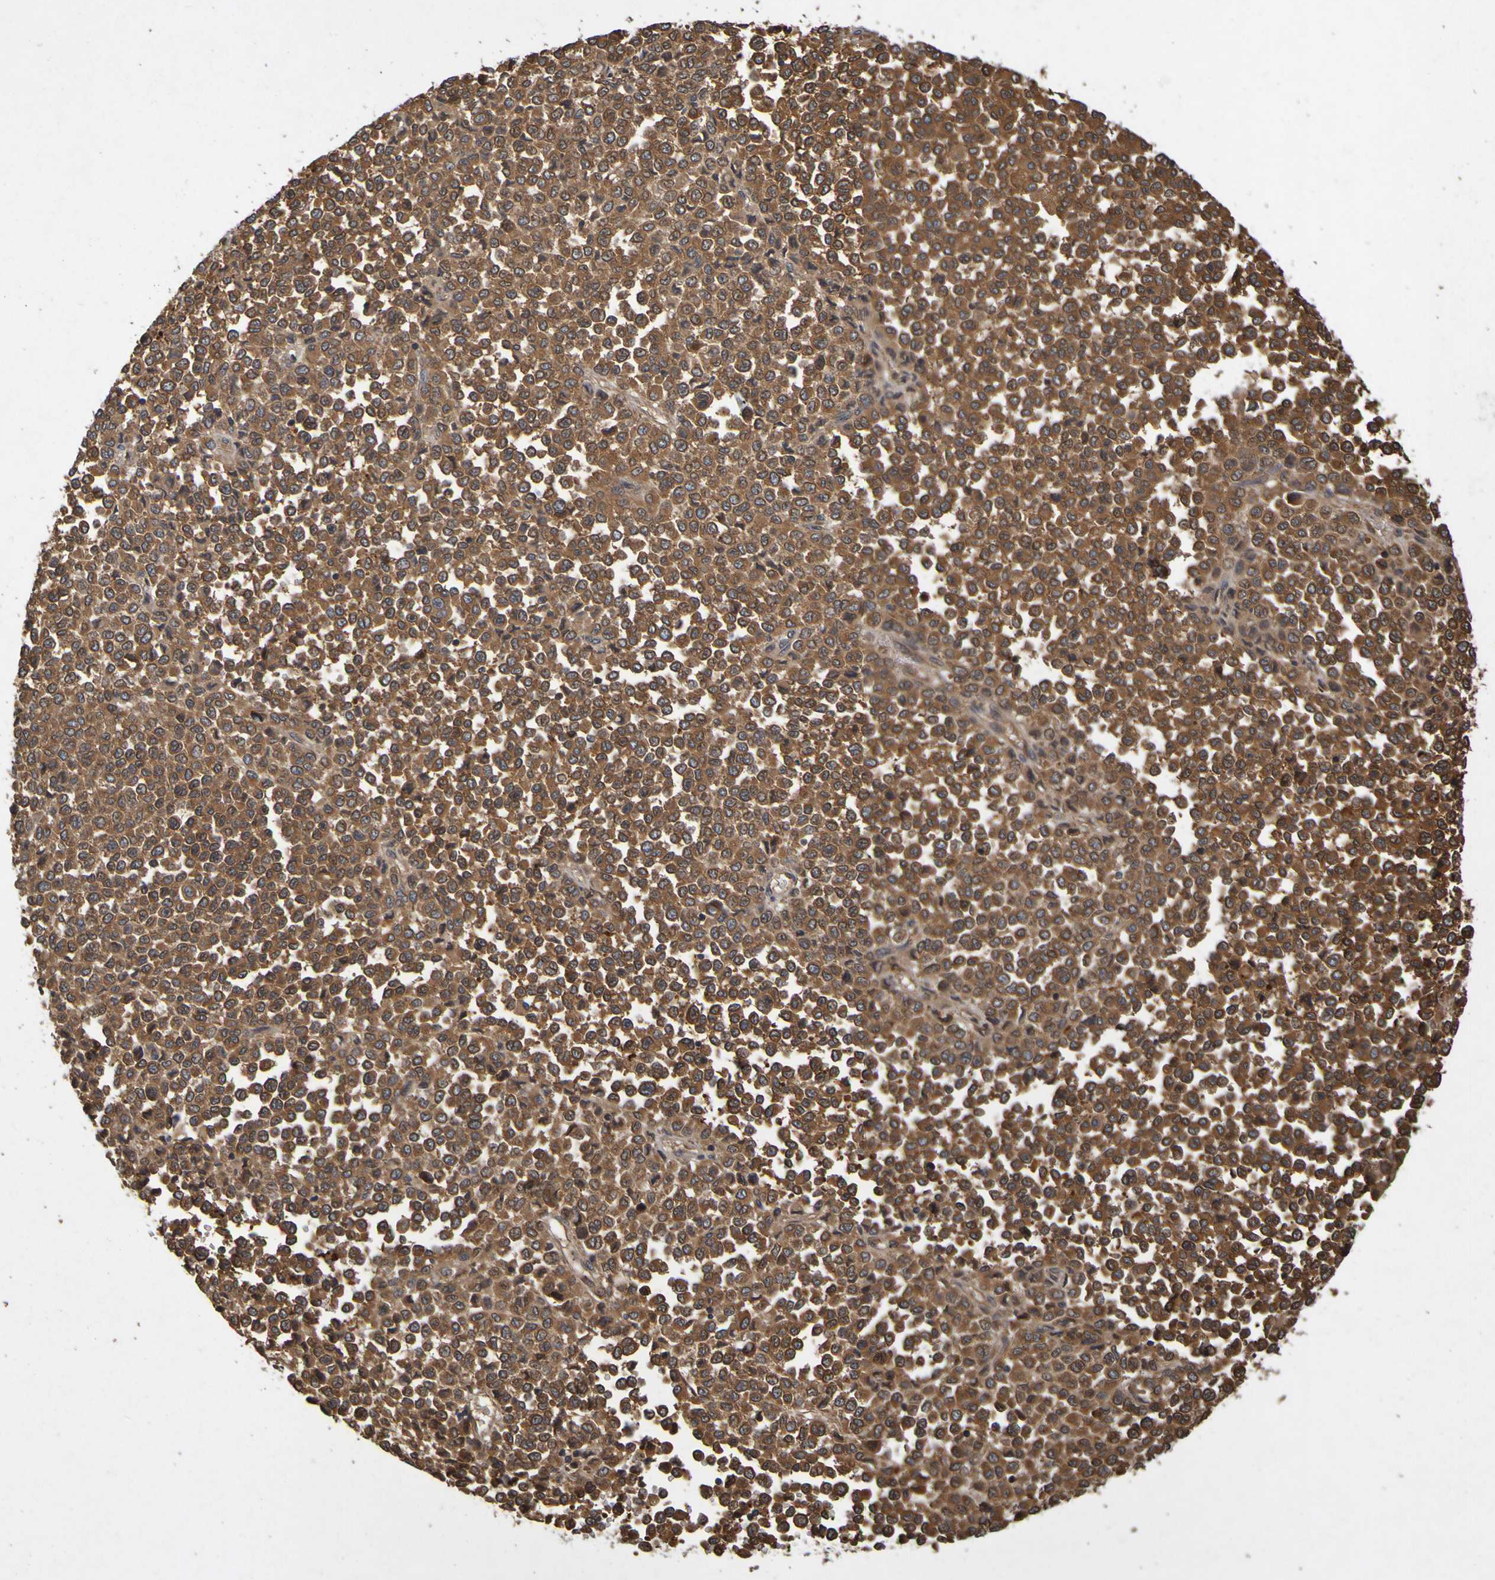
{"staining": {"intensity": "strong", "quantity": ">75%", "location": "cytoplasmic/membranous"}, "tissue": "melanoma", "cell_type": "Tumor cells", "image_type": "cancer", "snomed": [{"axis": "morphology", "description": "Malignant melanoma, Metastatic site"}, {"axis": "topography", "description": "Pancreas"}], "caption": "Immunohistochemical staining of human melanoma reveals high levels of strong cytoplasmic/membranous staining in approximately >75% of tumor cells.", "gene": "OCRL", "patient": {"sex": "female", "age": 30}}